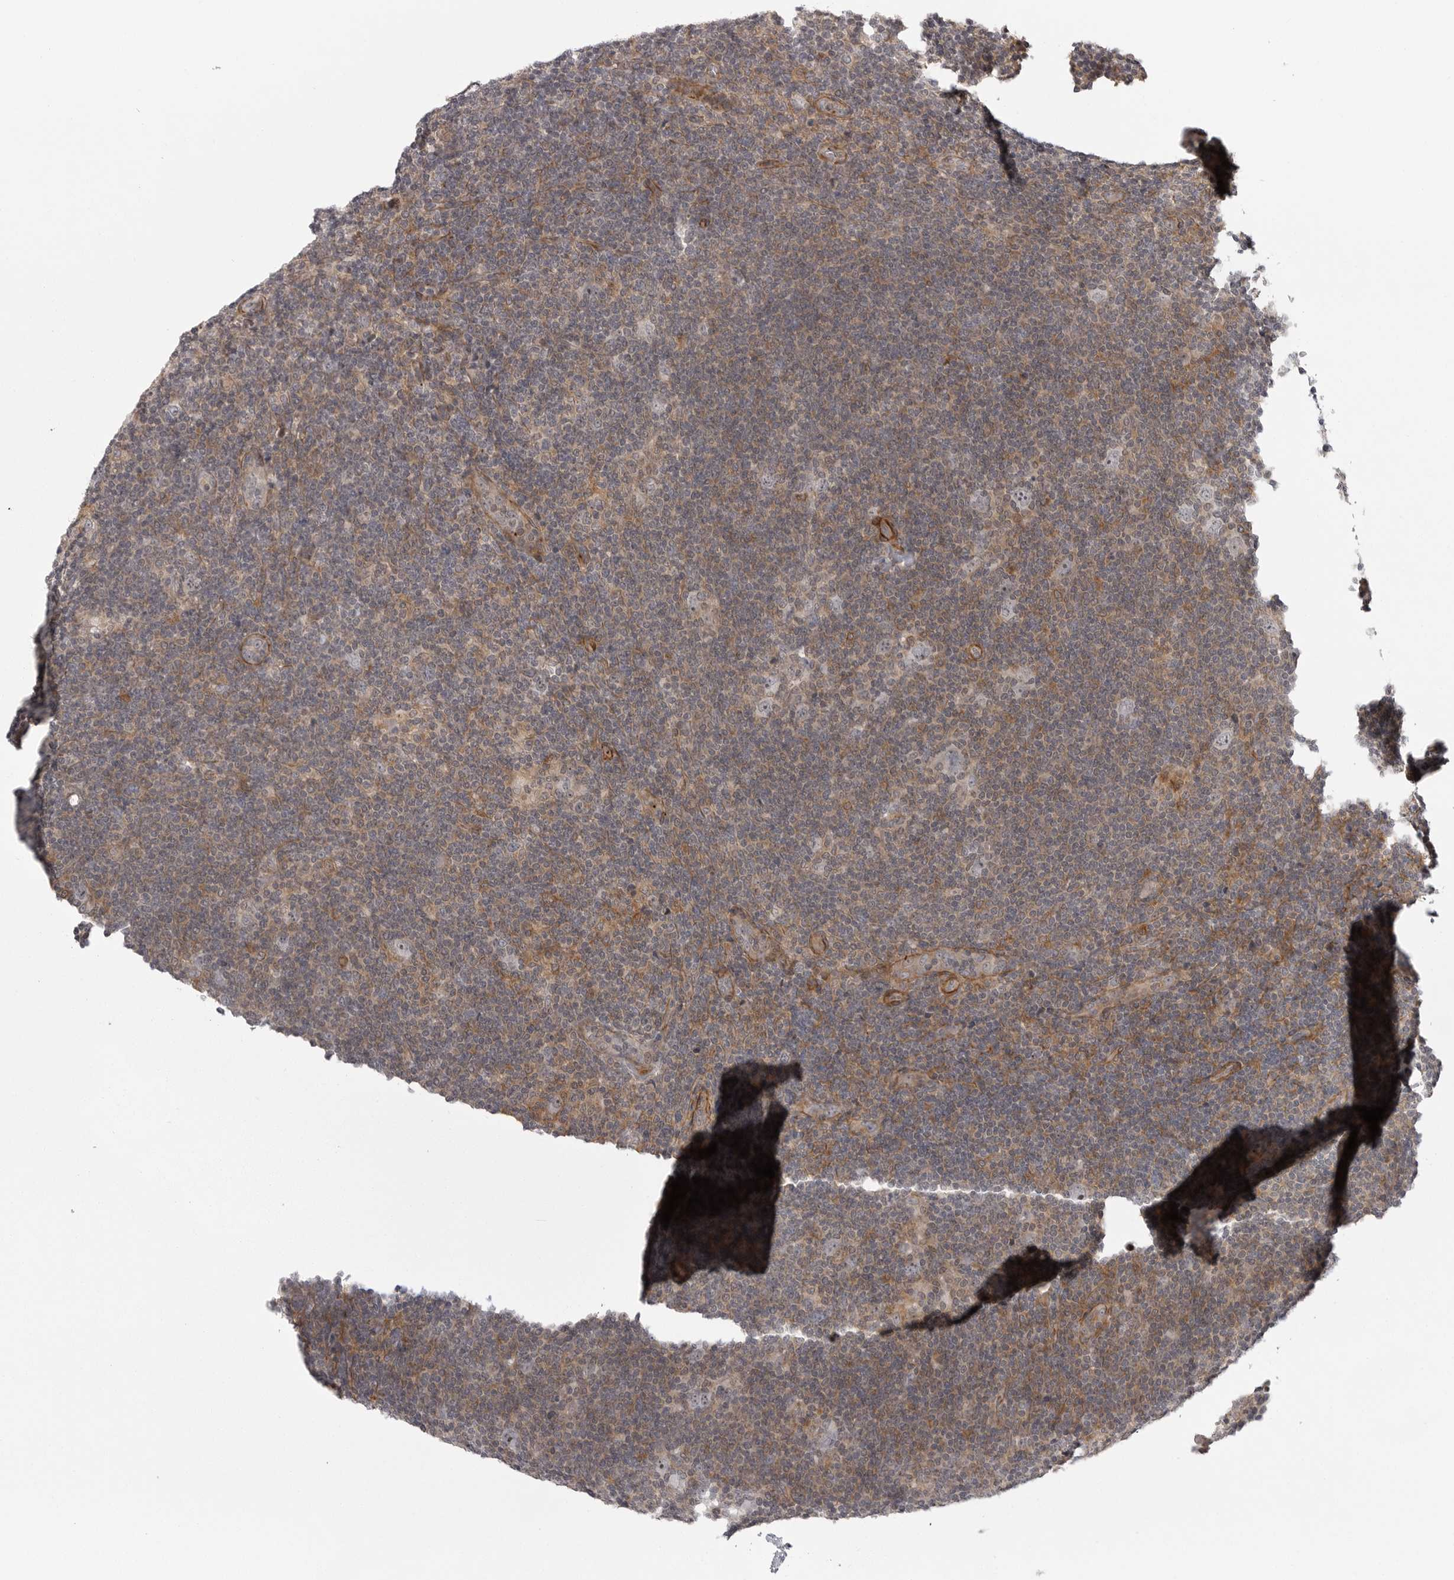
{"staining": {"intensity": "moderate", "quantity": "25%-75%", "location": "nuclear"}, "tissue": "lymphoma", "cell_type": "Tumor cells", "image_type": "cancer", "snomed": [{"axis": "morphology", "description": "Hodgkin's disease, NOS"}, {"axis": "topography", "description": "Lymph node"}], "caption": "A high-resolution histopathology image shows immunohistochemistry (IHC) staining of Hodgkin's disease, which exhibits moderate nuclear staining in approximately 25%-75% of tumor cells.", "gene": "TUT4", "patient": {"sex": "female", "age": 57}}